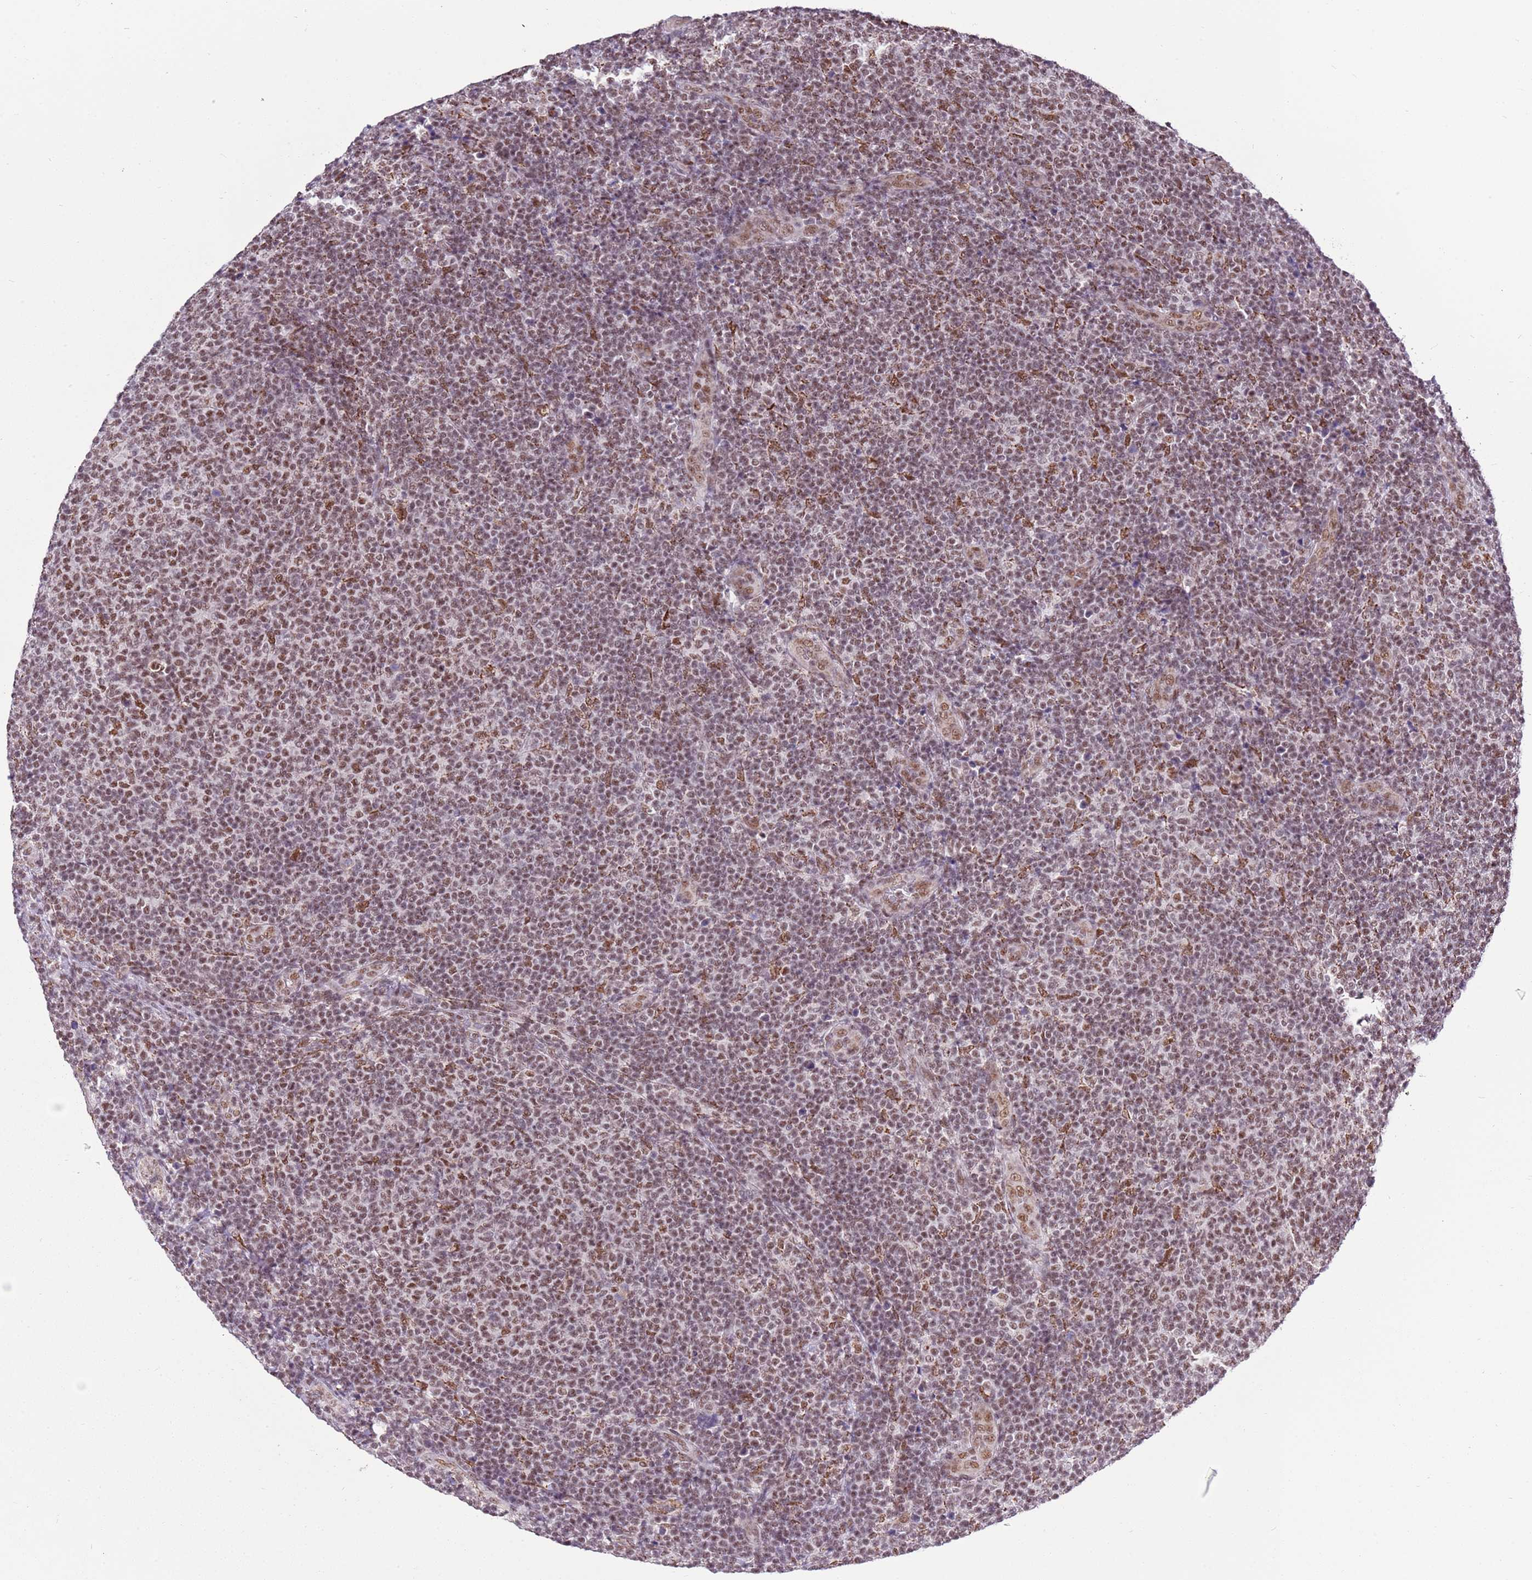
{"staining": {"intensity": "moderate", "quantity": "25%-75%", "location": "nuclear"}, "tissue": "lymphoma", "cell_type": "Tumor cells", "image_type": "cancer", "snomed": [{"axis": "morphology", "description": "Malignant lymphoma, non-Hodgkin's type, Low grade"}, {"axis": "topography", "description": "Lymph node"}], "caption": "Immunohistochemistry staining of lymphoma, which shows medium levels of moderate nuclear positivity in about 25%-75% of tumor cells indicating moderate nuclear protein expression. The staining was performed using DAB (3,3'-diaminobenzidine) (brown) for protein detection and nuclei were counterstained in hematoxylin (blue).", "gene": "AKAP8L", "patient": {"sex": "male", "age": 66}}